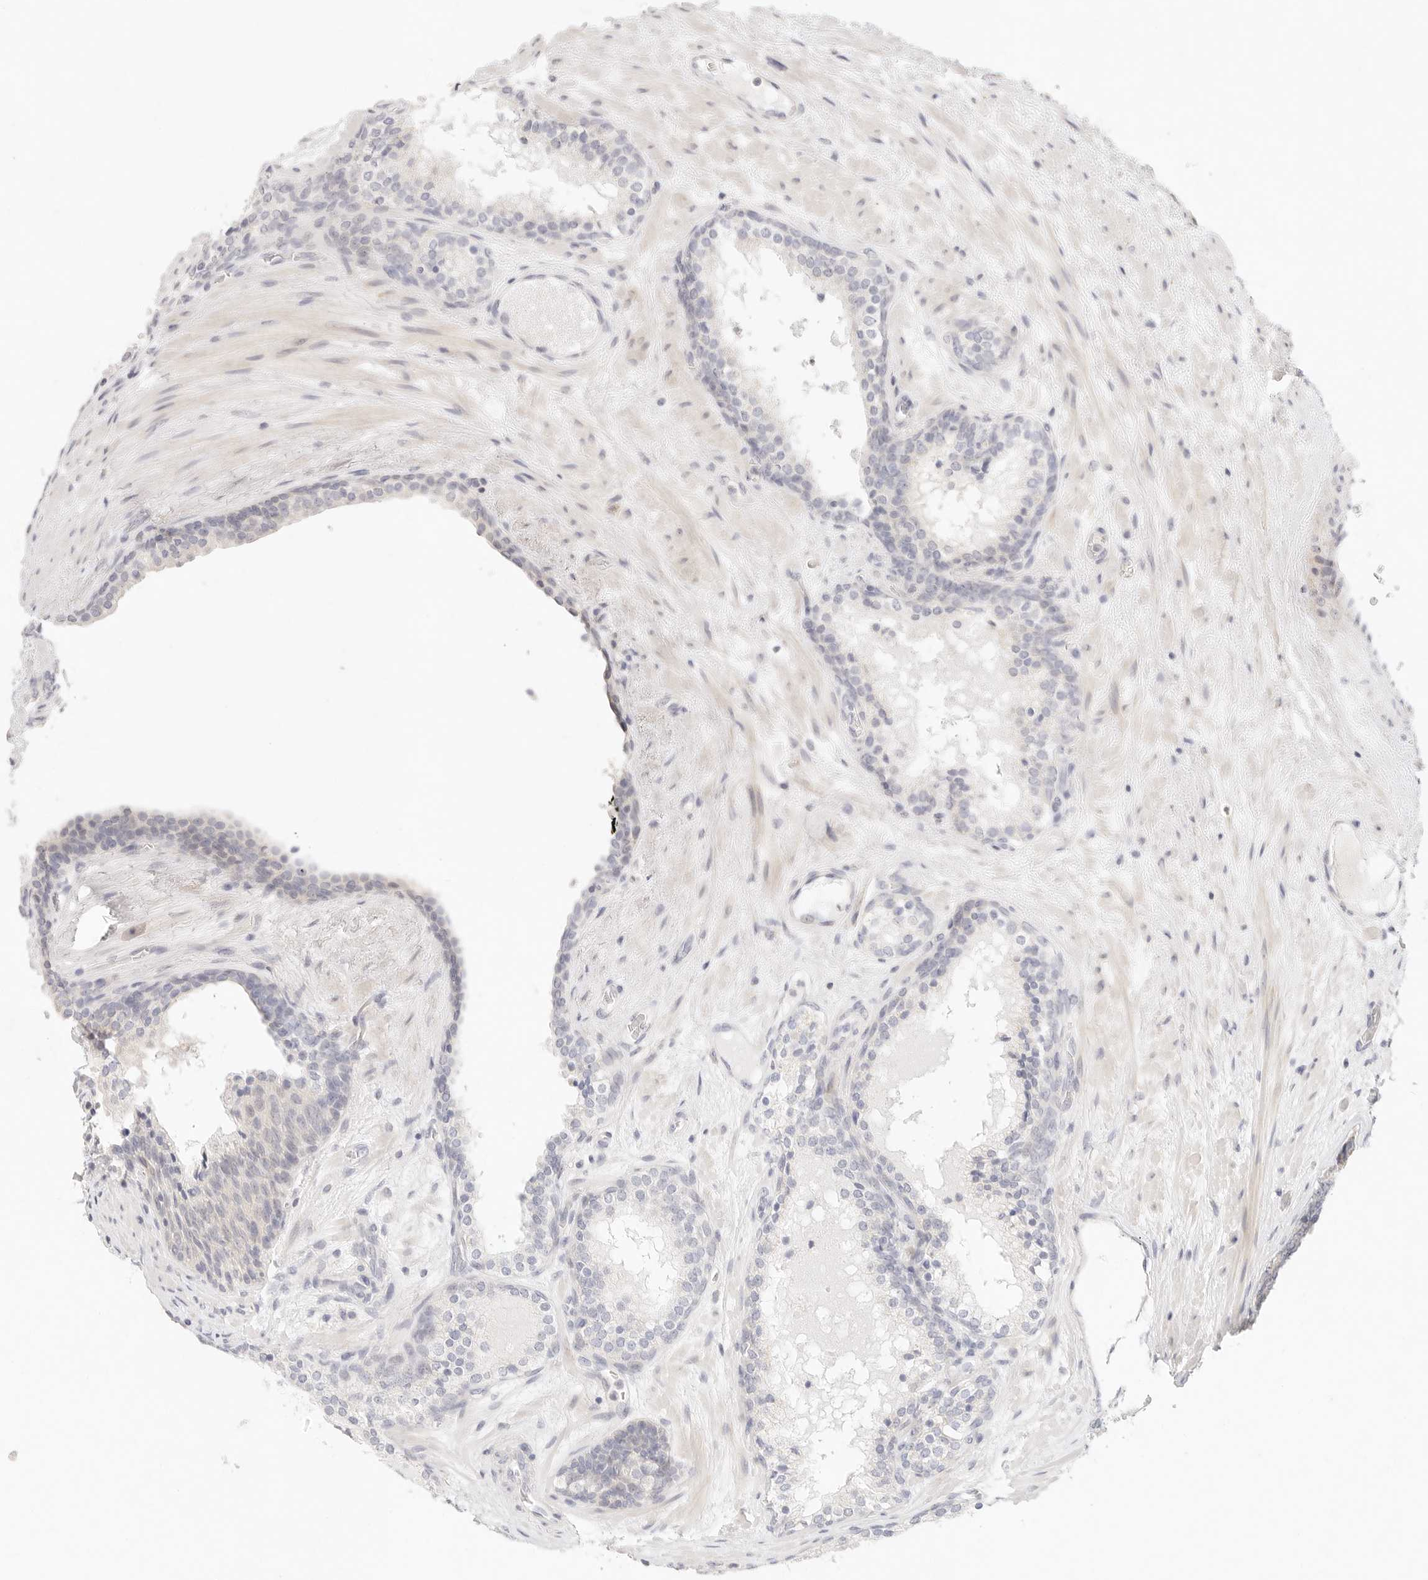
{"staining": {"intensity": "negative", "quantity": "none", "location": "none"}, "tissue": "prostate cancer", "cell_type": "Tumor cells", "image_type": "cancer", "snomed": [{"axis": "morphology", "description": "Adenocarcinoma, High grade"}, {"axis": "topography", "description": "Prostate"}], "caption": "The IHC micrograph has no significant expression in tumor cells of prostate high-grade adenocarcinoma tissue.", "gene": "GPR156", "patient": {"sex": "male", "age": 56}}